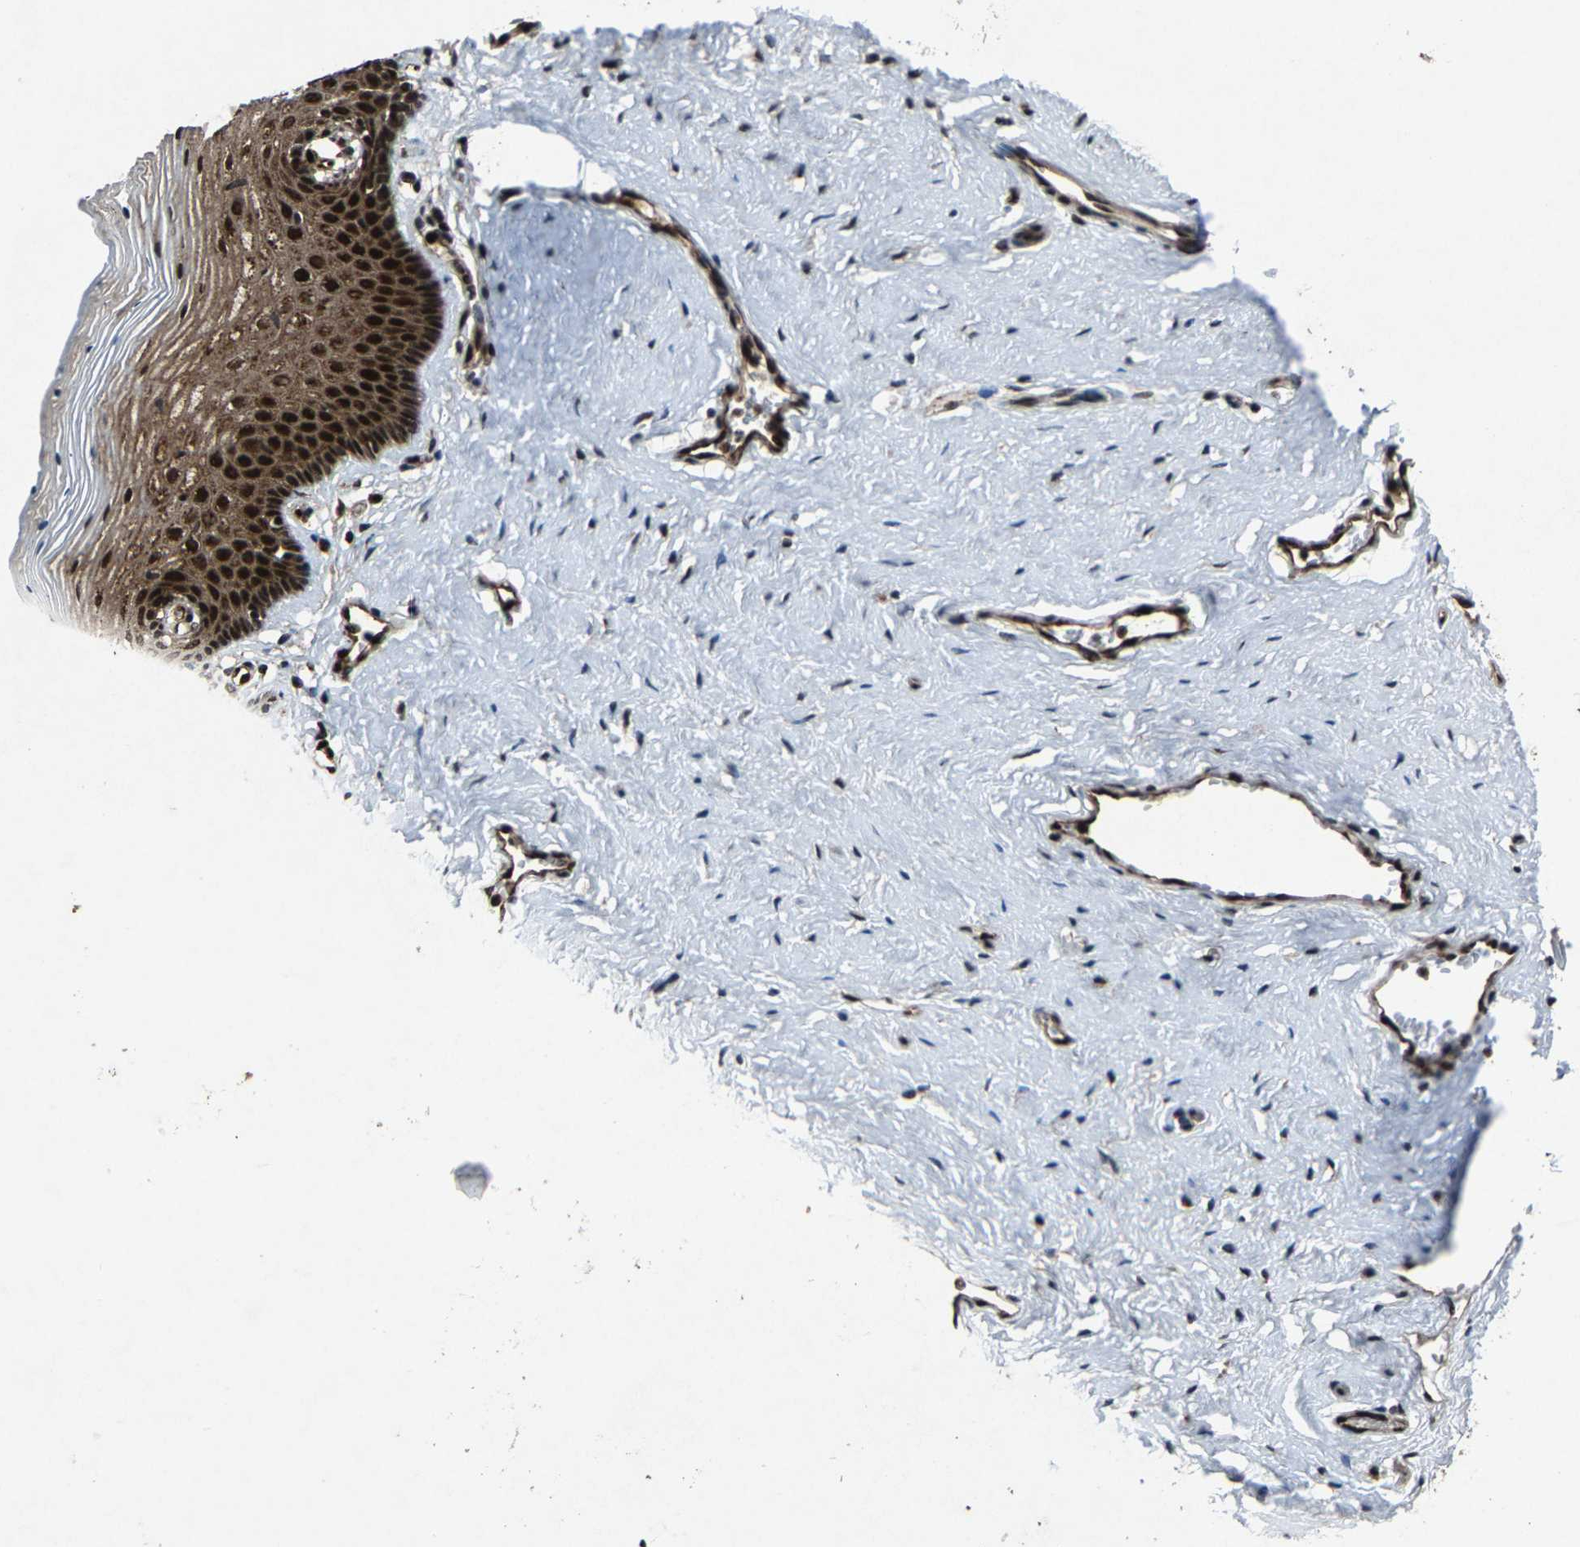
{"staining": {"intensity": "strong", "quantity": ">75%", "location": "cytoplasmic/membranous,nuclear"}, "tissue": "vagina", "cell_type": "Squamous epithelial cells", "image_type": "normal", "snomed": [{"axis": "morphology", "description": "Normal tissue, NOS"}, {"axis": "topography", "description": "Vagina"}], "caption": "A brown stain labels strong cytoplasmic/membranous,nuclear positivity of a protein in squamous epithelial cells of unremarkable human vagina.", "gene": "ATXN3", "patient": {"sex": "female", "age": 32}}